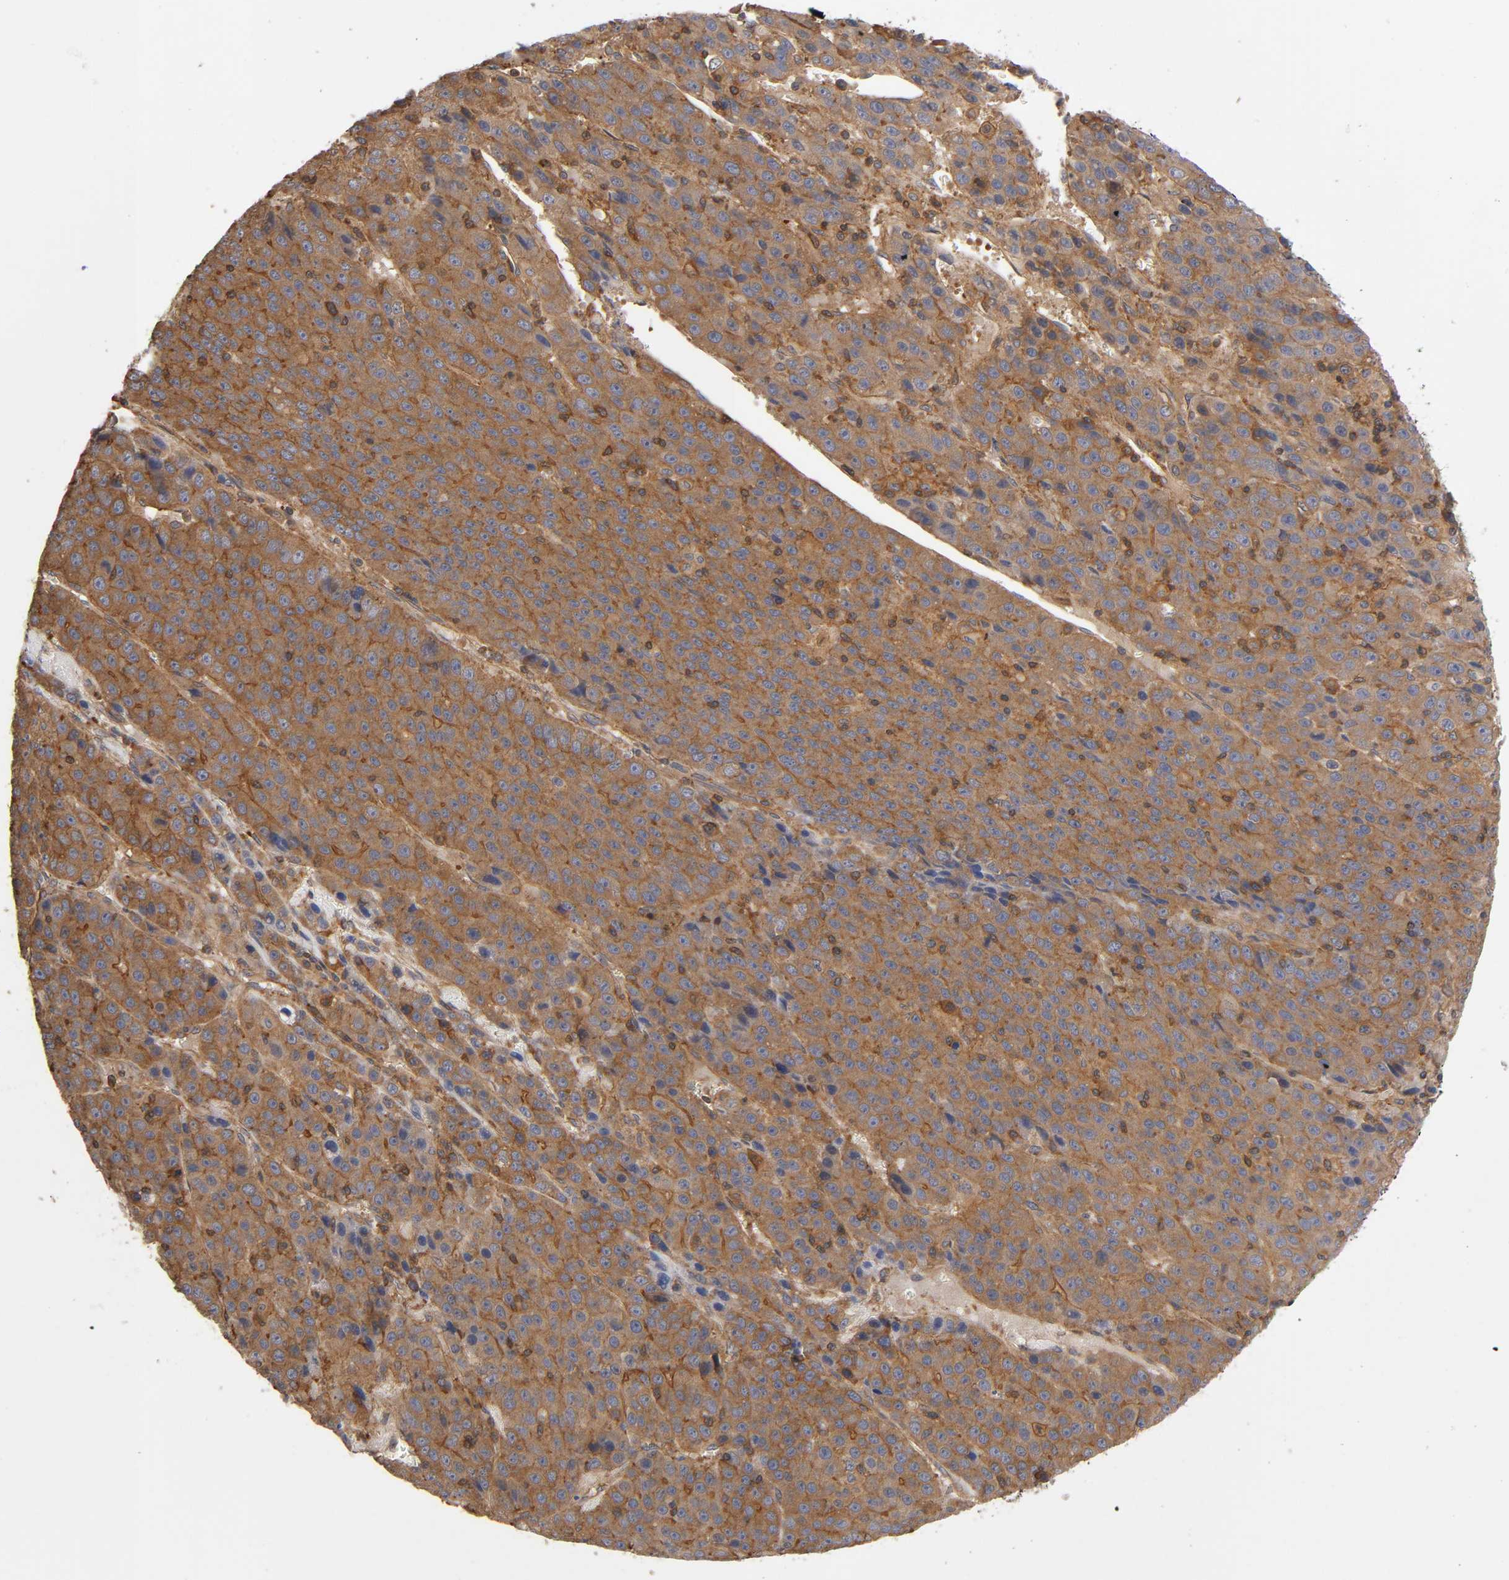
{"staining": {"intensity": "strong", "quantity": ">75%", "location": "cytoplasmic/membranous"}, "tissue": "liver cancer", "cell_type": "Tumor cells", "image_type": "cancer", "snomed": [{"axis": "morphology", "description": "Cholangiocarcinoma"}, {"axis": "topography", "description": "Liver"}], "caption": "A photomicrograph showing strong cytoplasmic/membranous positivity in approximately >75% of tumor cells in liver cancer, as visualized by brown immunohistochemical staining.", "gene": "LAMTOR2", "patient": {"sex": "female", "age": 55}}